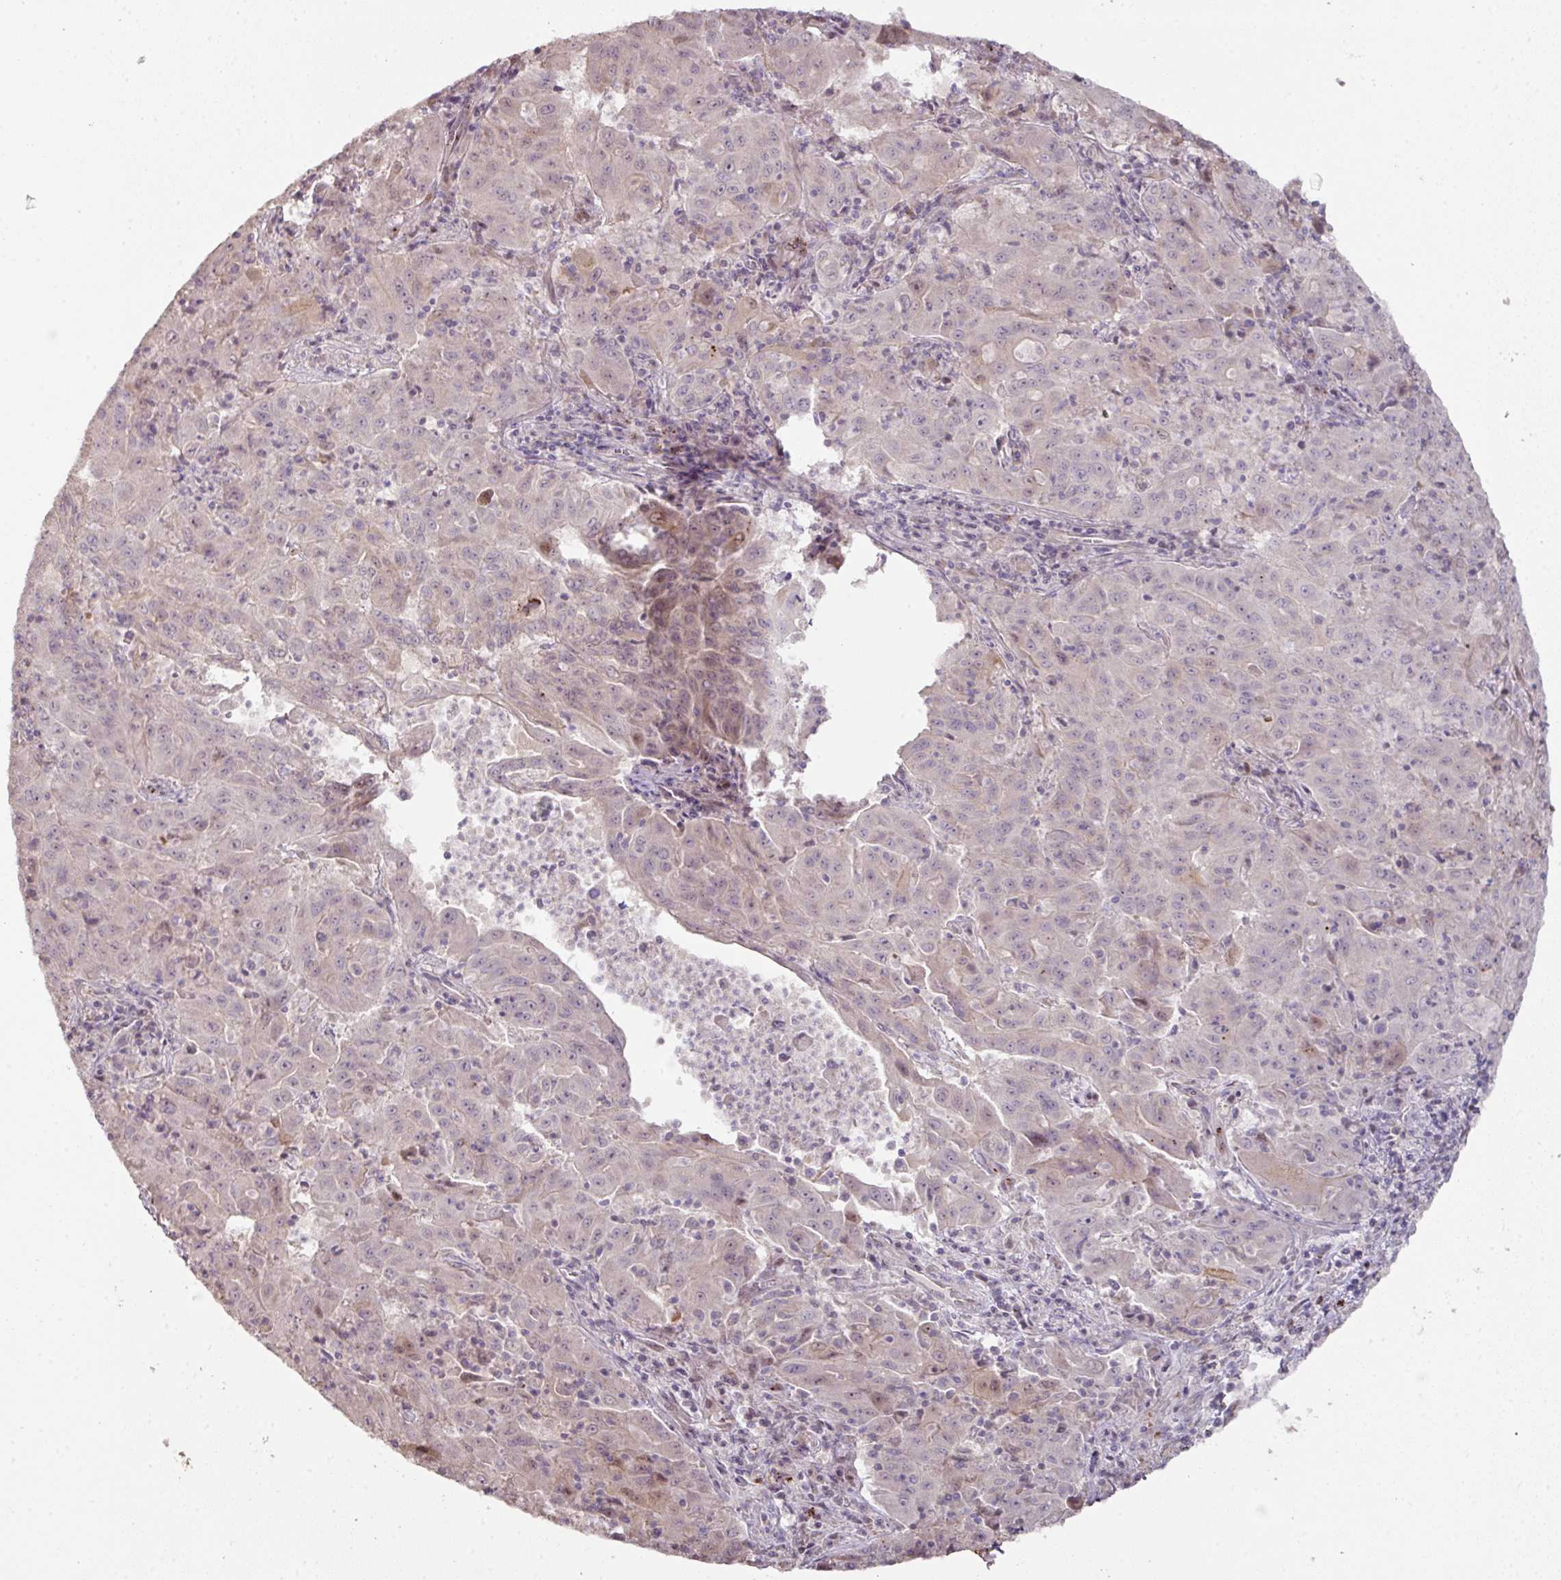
{"staining": {"intensity": "negative", "quantity": "none", "location": "none"}, "tissue": "pancreatic cancer", "cell_type": "Tumor cells", "image_type": "cancer", "snomed": [{"axis": "morphology", "description": "Adenocarcinoma, NOS"}, {"axis": "topography", "description": "Pancreas"}], "caption": "An IHC image of pancreatic cancer (adenocarcinoma) is shown. There is no staining in tumor cells of pancreatic cancer (adenocarcinoma).", "gene": "CXCR5", "patient": {"sex": "male", "age": 63}}